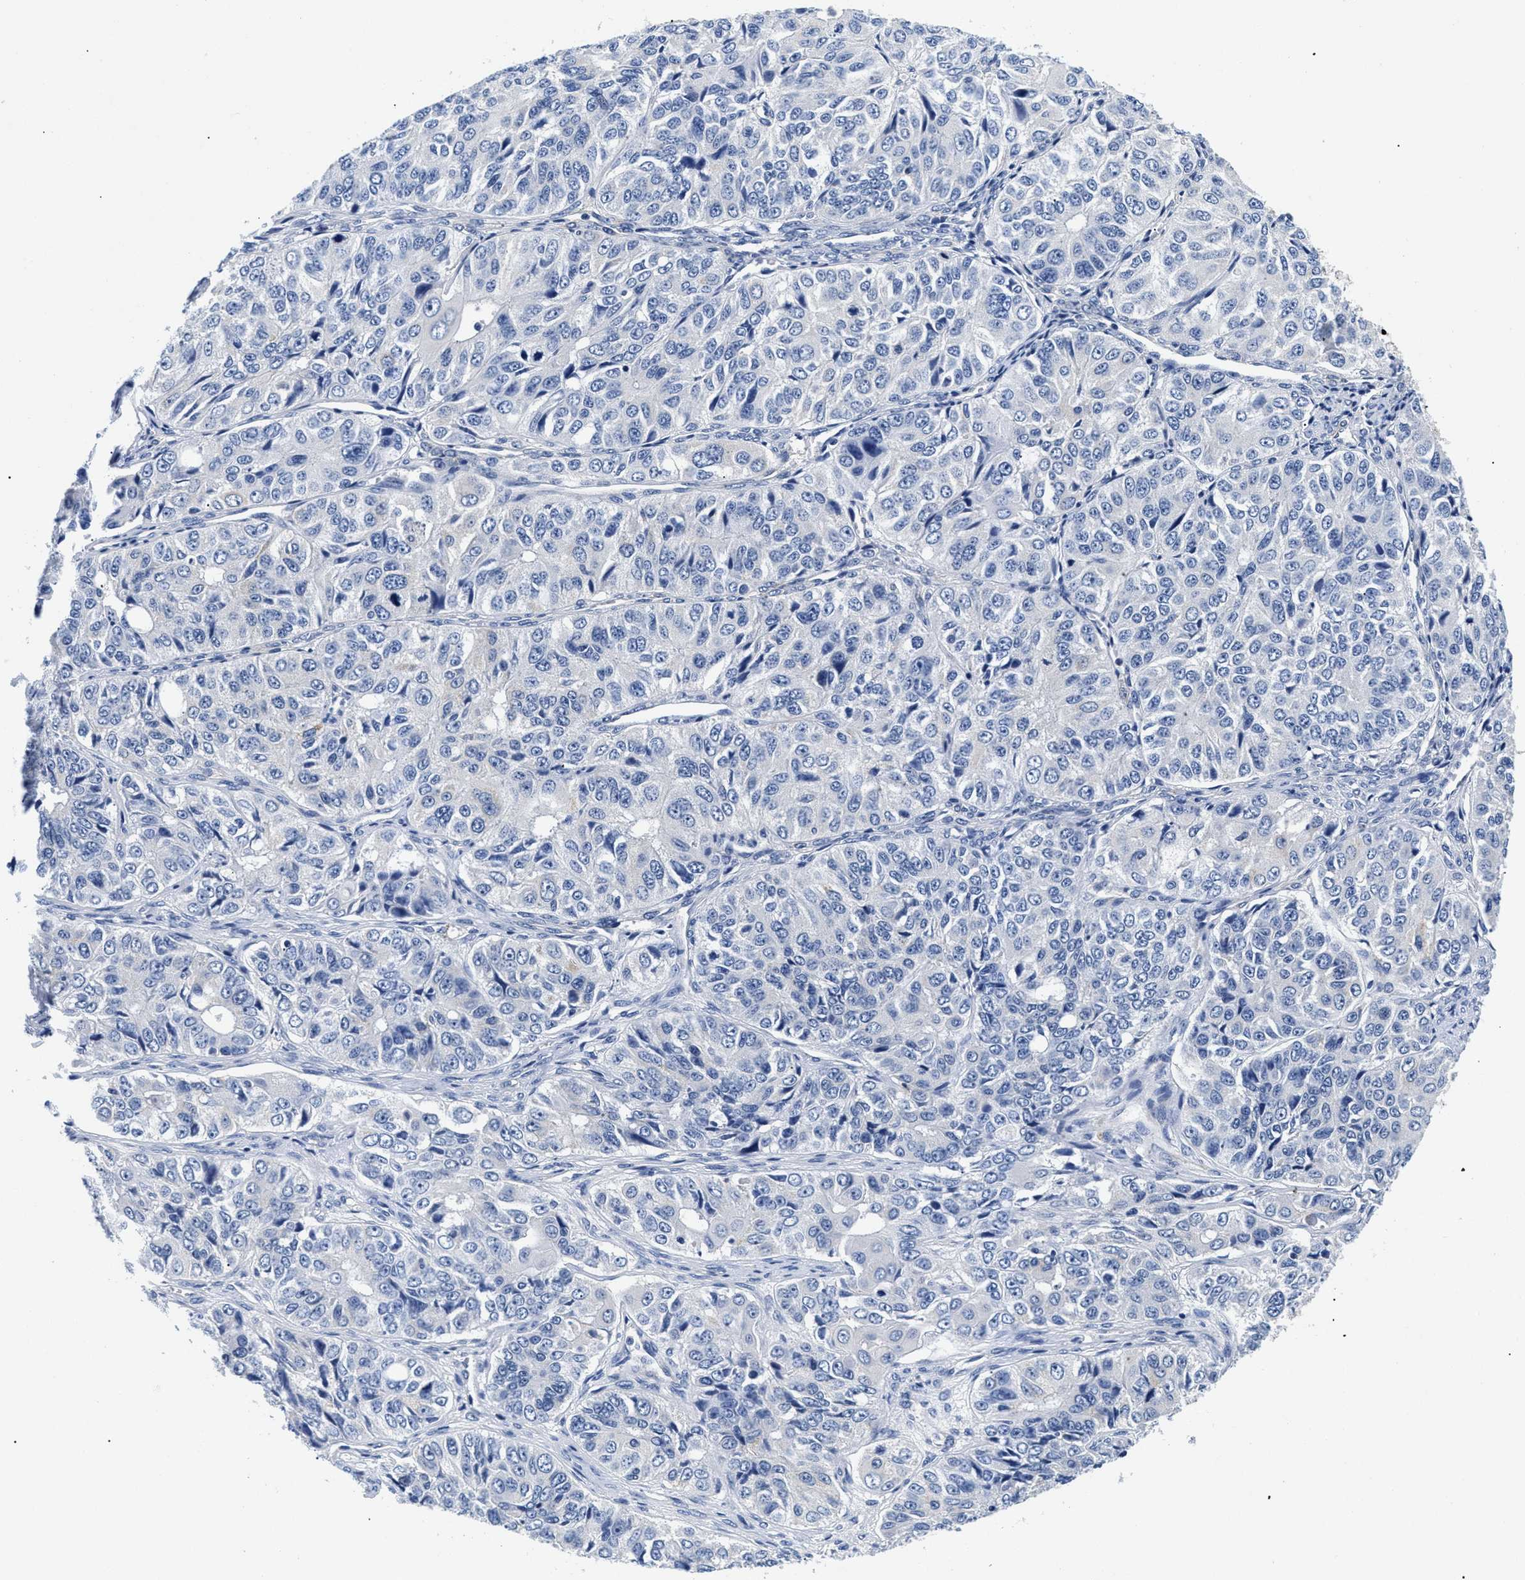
{"staining": {"intensity": "negative", "quantity": "none", "location": "none"}, "tissue": "ovarian cancer", "cell_type": "Tumor cells", "image_type": "cancer", "snomed": [{"axis": "morphology", "description": "Carcinoma, endometroid"}, {"axis": "topography", "description": "Ovary"}], "caption": "This is a histopathology image of immunohistochemistry (IHC) staining of ovarian cancer (endometroid carcinoma), which shows no staining in tumor cells. (DAB (3,3'-diaminobenzidine) immunohistochemistry visualized using brightfield microscopy, high magnification).", "gene": "MEA1", "patient": {"sex": "female", "age": 51}}